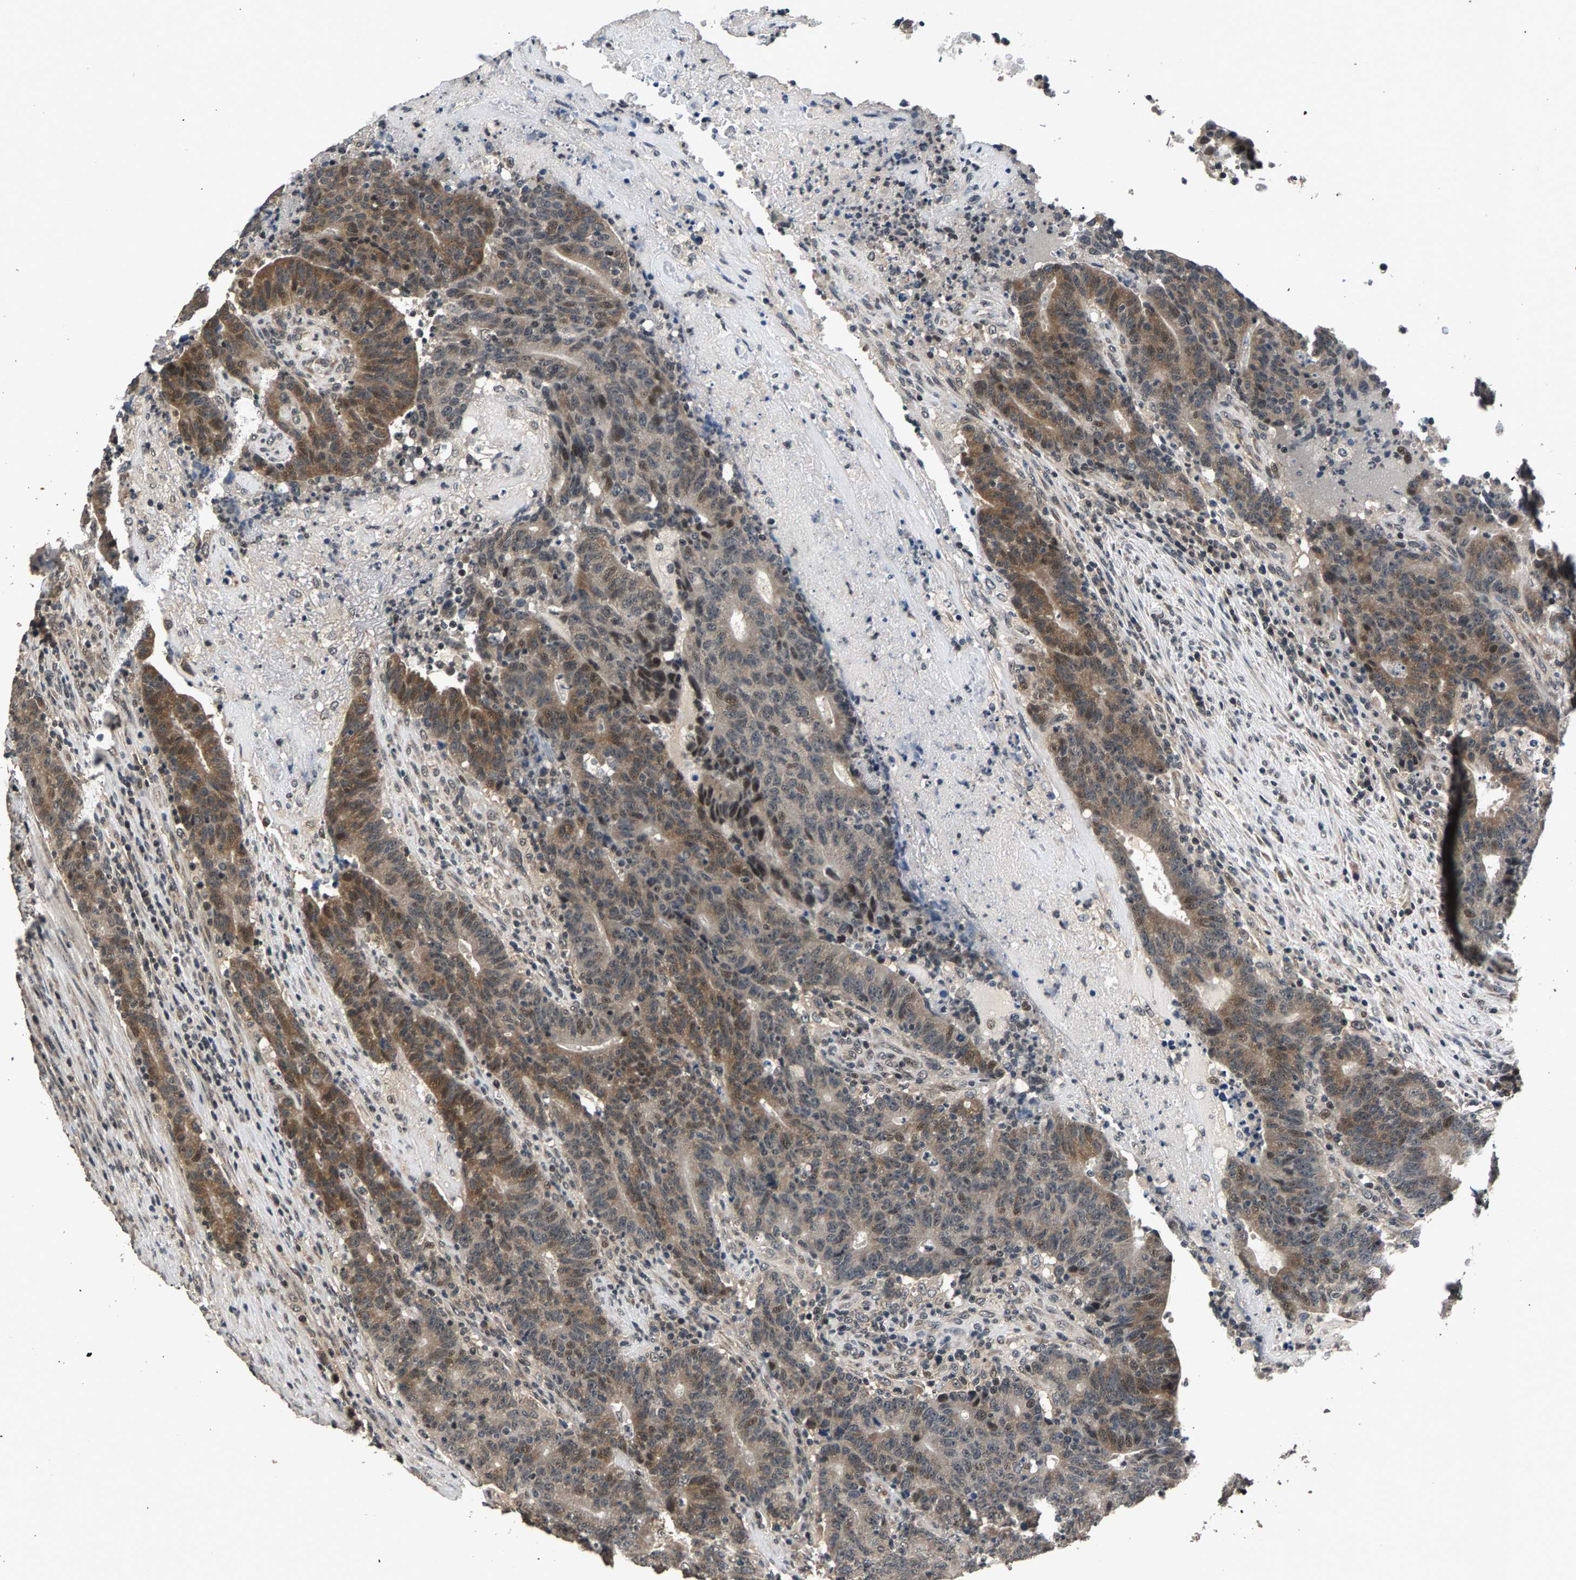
{"staining": {"intensity": "moderate", "quantity": ">75%", "location": "cytoplasmic/membranous,nuclear"}, "tissue": "colorectal cancer", "cell_type": "Tumor cells", "image_type": "cancer", "snomed": [{"axis": "morphology", "description": "Normal tissue, NOS"}, {"axis": "morphology", "description": "Adenocarcinoma, NOS"}, {"axis": "topography", "description": "Colon"}], "caption": "Adenocarcinoma (colorectal) stained with a brown dye displays moderate cytoplasmic/membranous and nuclear positive expression in about >75% of tumor cells.", "gene": "RBM33", "patient": {"sex": "female", "age": 75}}